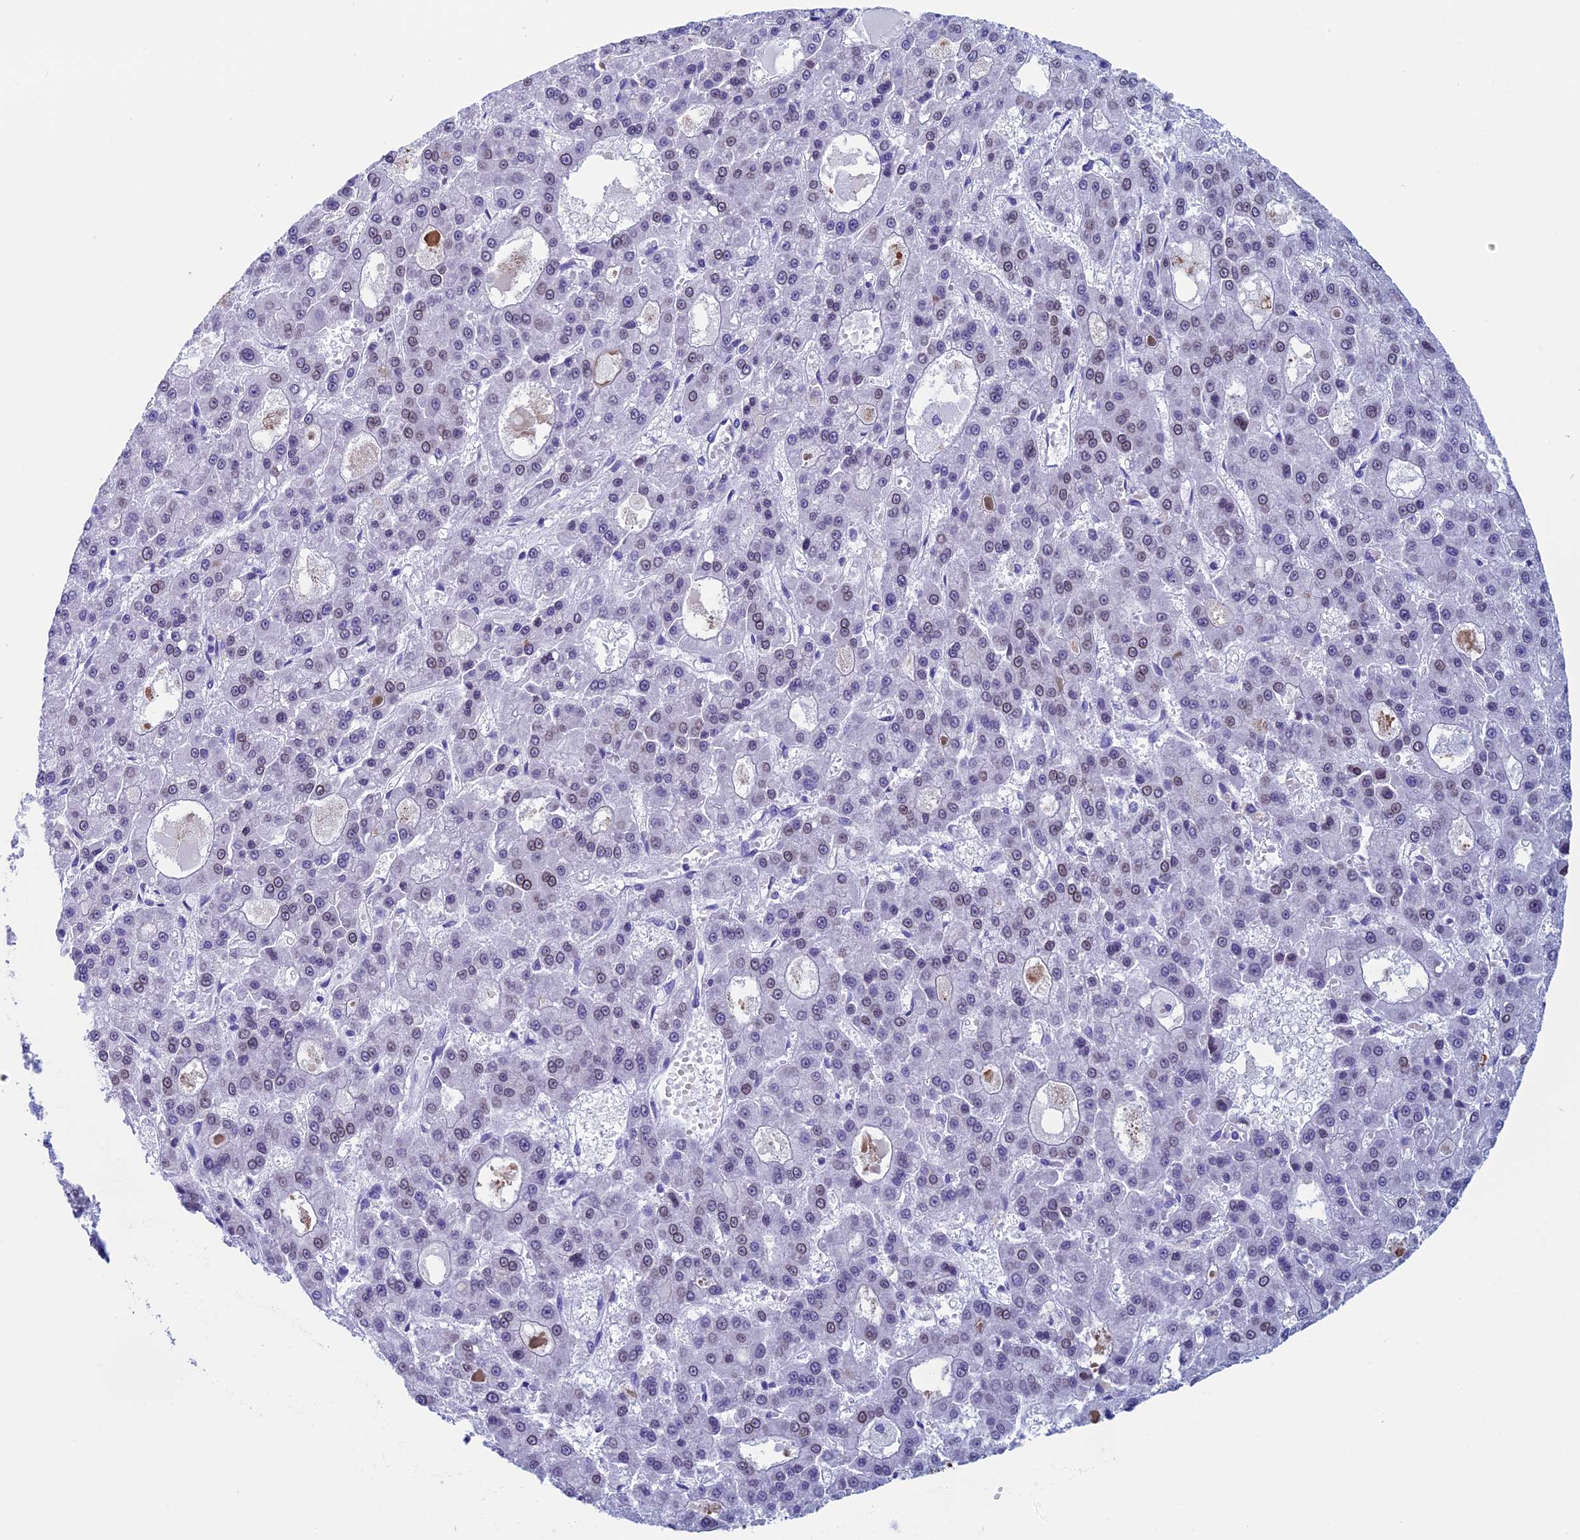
{"staining": {"intensity": "moderate", "quantity": "<25%", "location": "cytoplasmic/membranous,nuclear"}, "tissue": "liver cancer", "cell_type": "Tumor cells", "image_type": "cancer", "snomed": [{"axis": "morphology", "description": "Carcinoma, Hepatocellular, NOS"}, {"axis": "topography", "description": "Liver"}], "caption": "The immunohistochemical stain labels moderate cytoplasmic/membranous and nuclear expression in tumor cells of liver cancer tissue.", "gene": "FAM169A", "patient": {"sex": "male", "age": 70}}